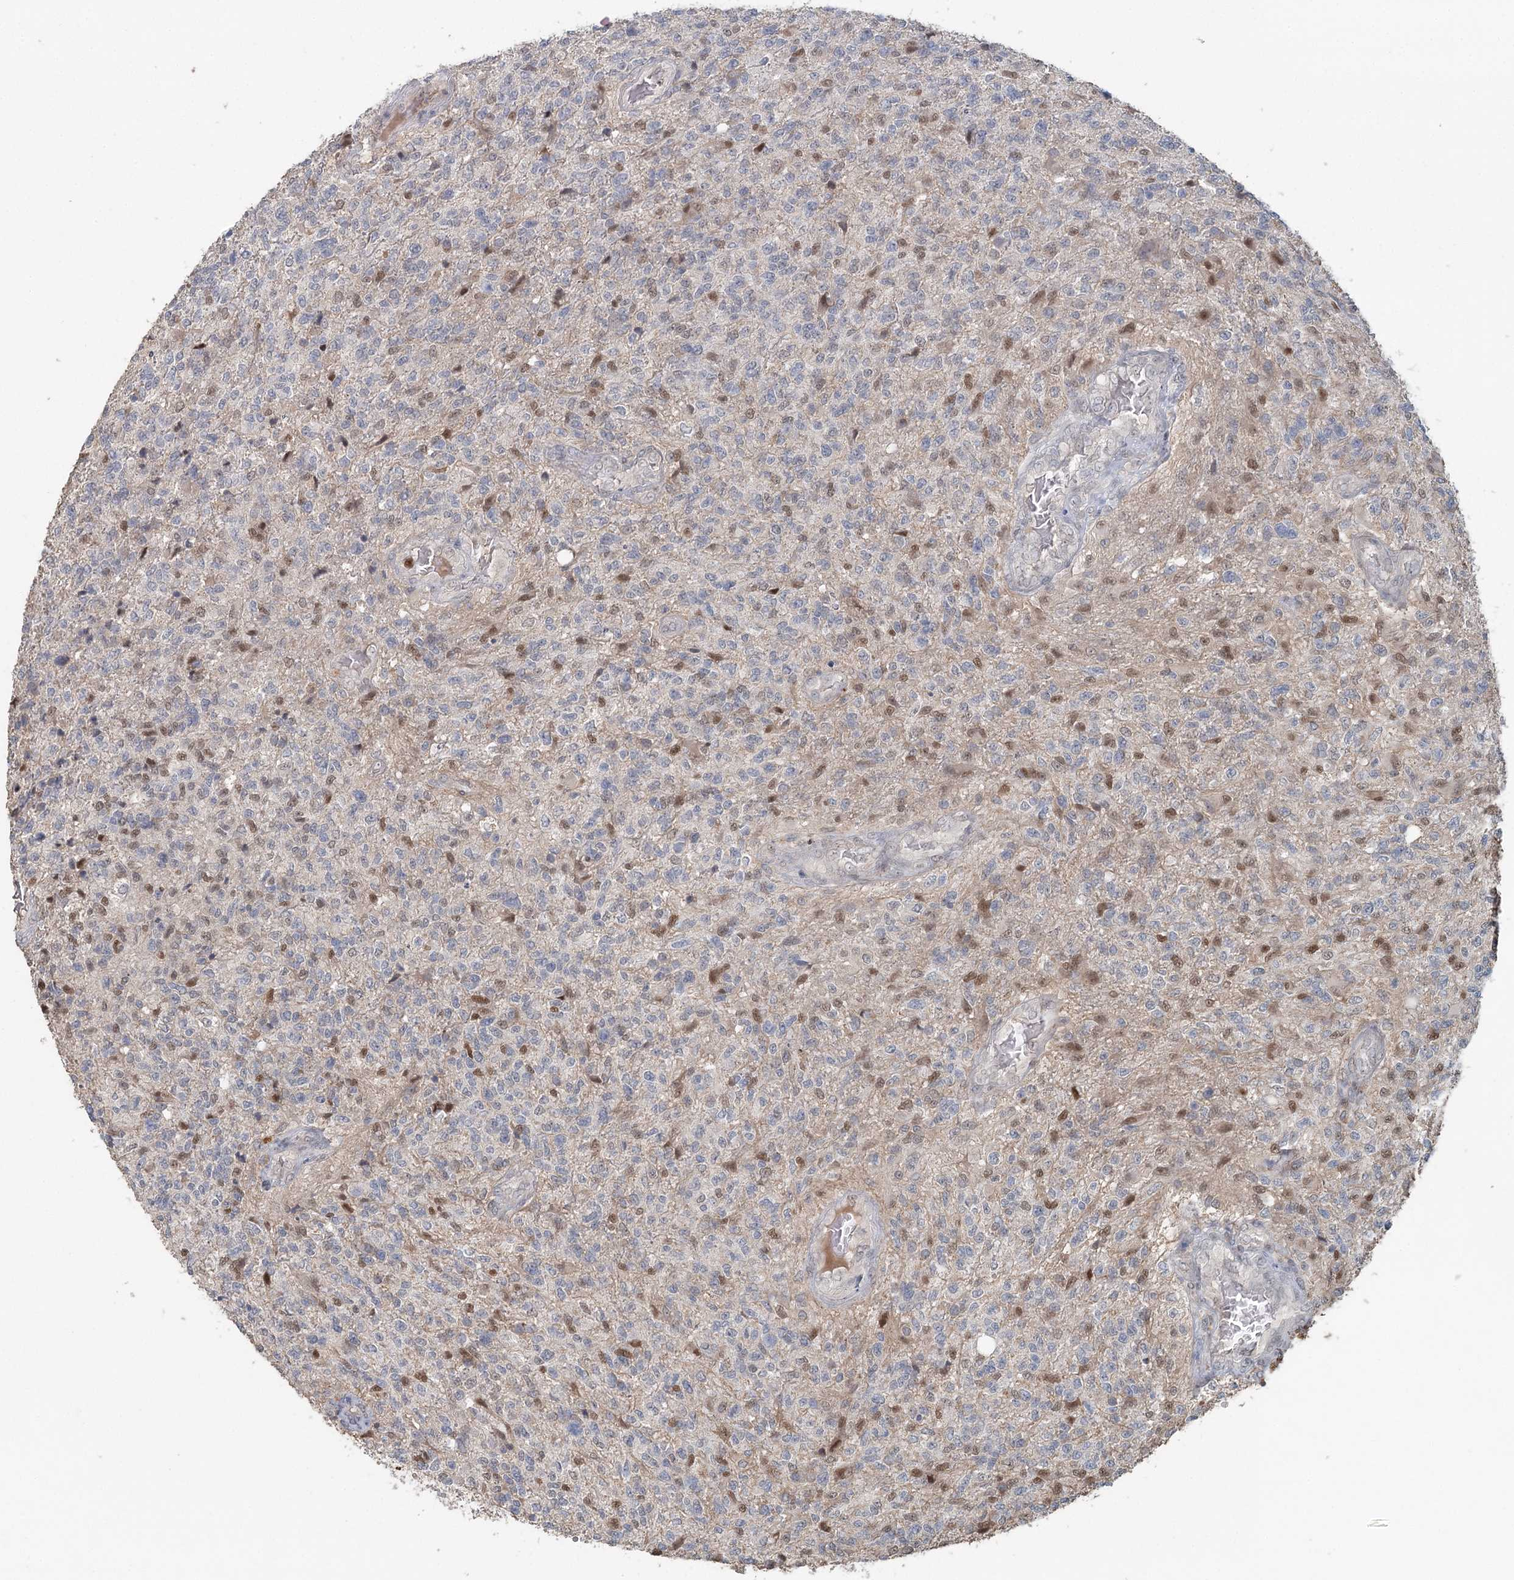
{"staining": {"intensity": "moderate", "quantity": "<25%", "location": "nuclear"}, "tissue": "glioma", "cell_type": "Tumor cells", "image_type": "cancer", "snomed": [{"axis": "morphology", "description": "Glioma, malignant, High grade"}, {"axis": "topography", "description": "Brain"}], "caption": "Malignant glioma (high-grade) stained for a protein (brown) exhibits moderate nuclear positive positivity in about <25% of tumor cells.", "gene": "ADK", "patient": {"sex": "male", "age": 56}}